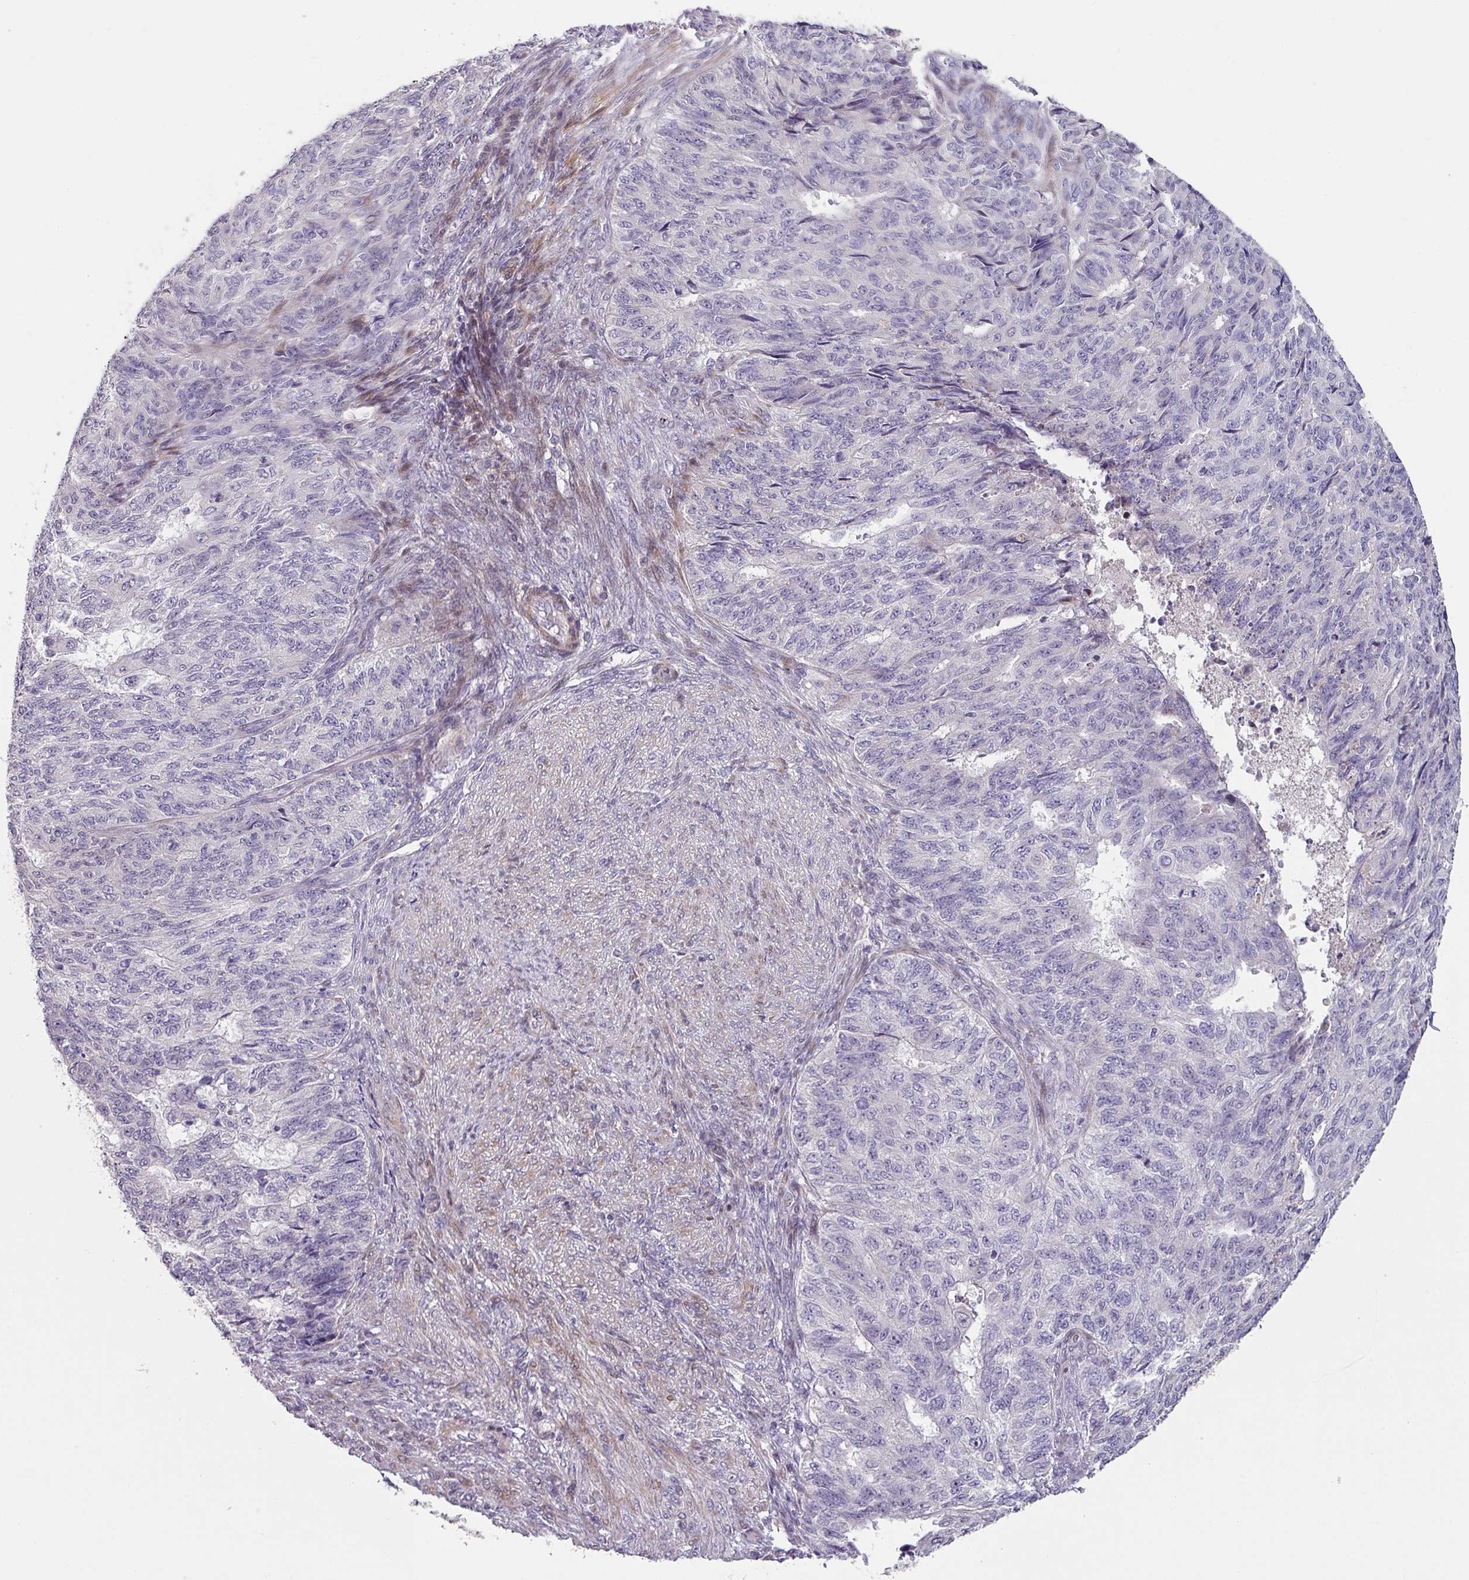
{"staining": {"intensity": "negative", "quantity": "none", "location": "none"}, "tissue": "endometrial cancer", "cell_type": "Tumor cells", "image_type": "cancer", "snomed": [{"axis": "morphology", "description": "Adenocarcinoma, NOS"}, {"axis": "topography", "description": "Endometrium"}], "caption": "DAB (3,3'-diaminobenzidine) immunohistochemical staining of endometrial adenocarcinoma displays no significant positivity in tumor cells.", "gene": "KLHL3", "patient": {"sex": "female", "age": 32}}